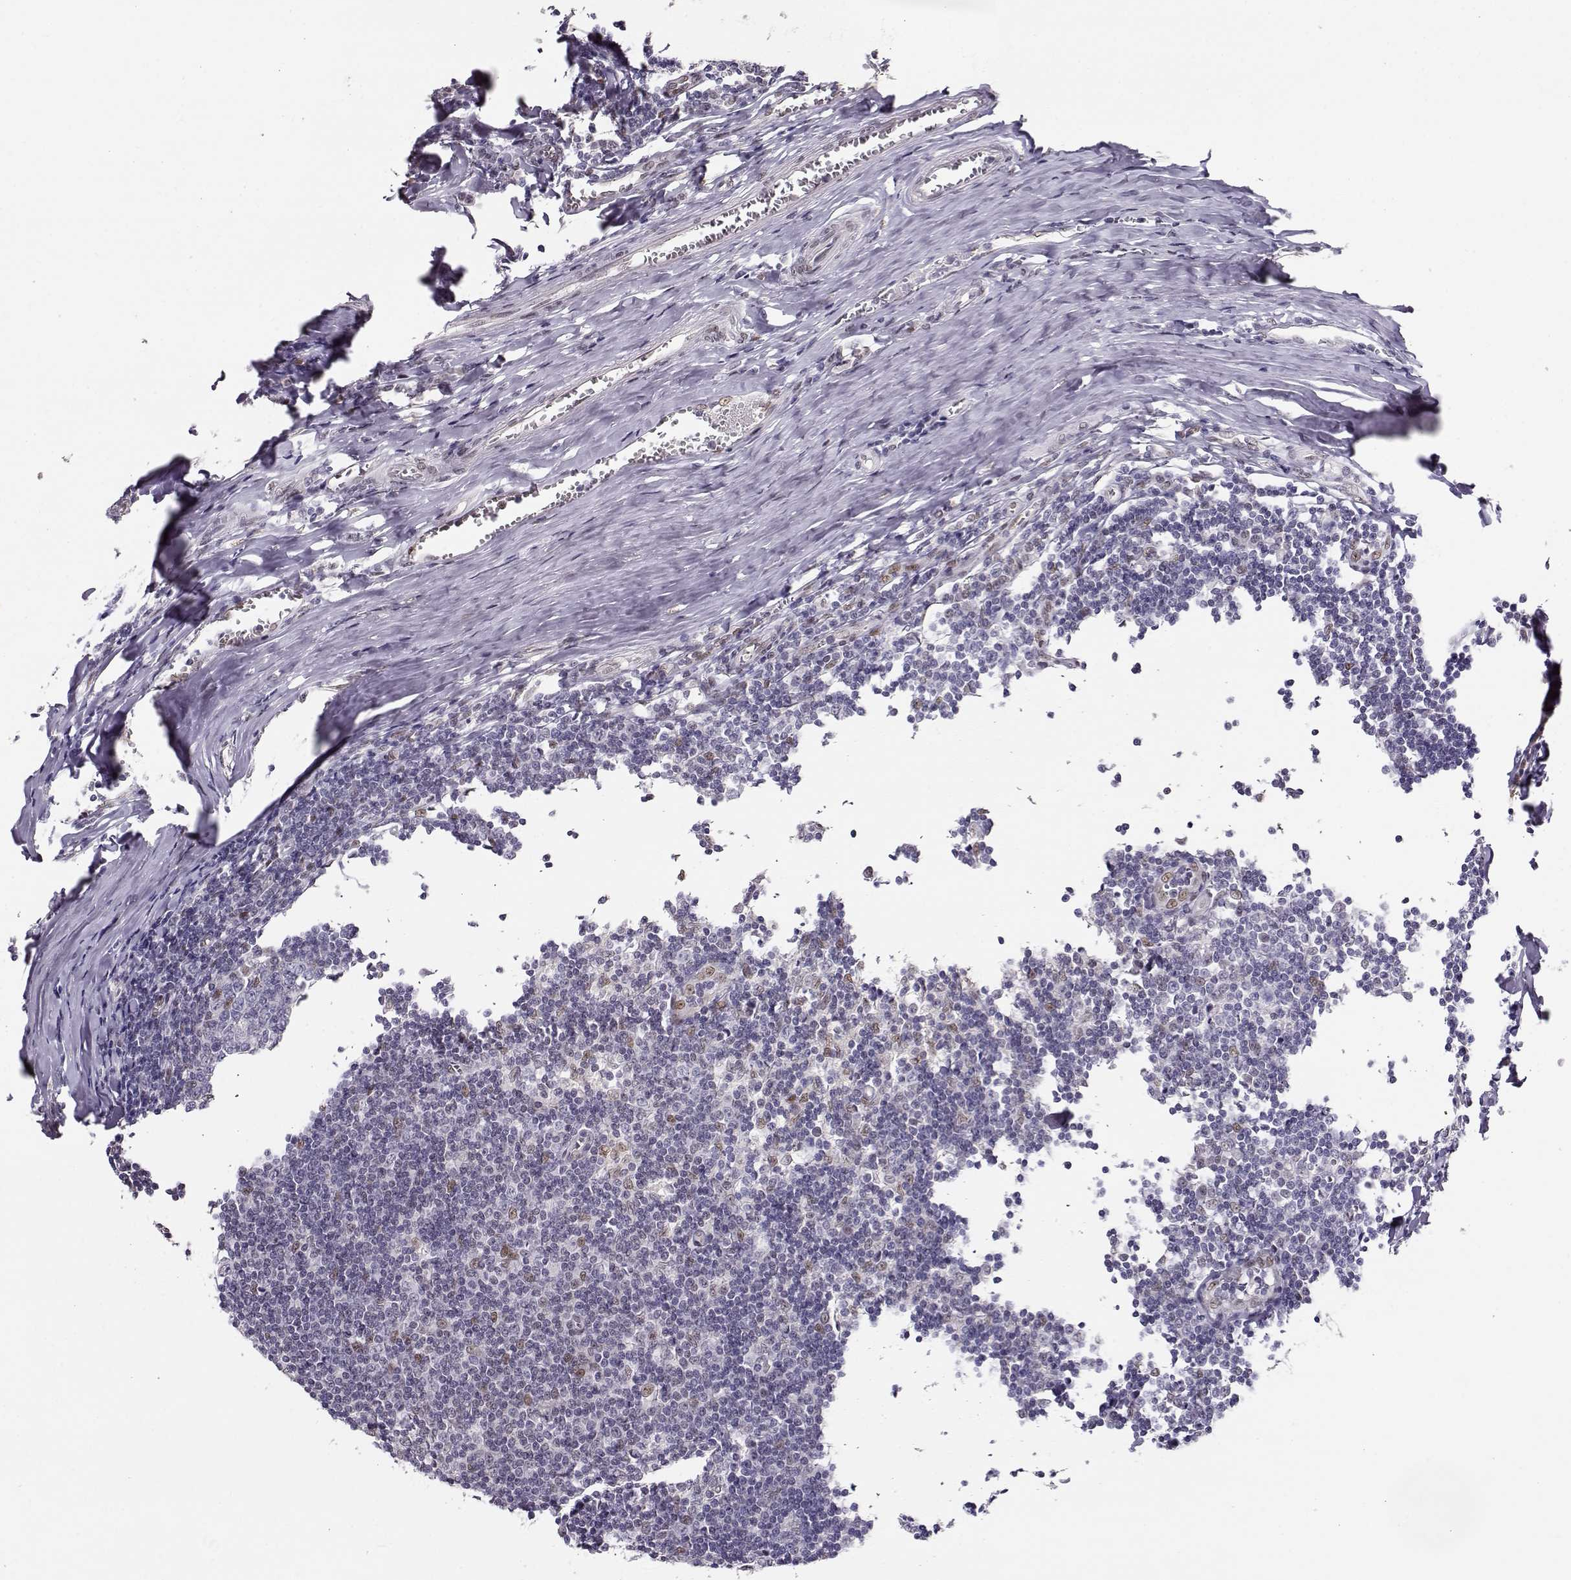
{"staining": {"intensity": "weak", "quantity": "<25%", "location": "nuclear"}, "tissue": "tonsil", "cell_type": "Non-germinal center cells", "image_type": "normal", "snomed": [{"axis": "morphology", "description": "Normal tissue, NOS"}, {"axis": "topography", "description": "Tonsil"}], "caption": "High power microscopy image of an IHC micrograph of unremarkable tonsil, revealing no significant expression in non-germinal center cells. (DAB (3,3'-diaminobenzidine) IHC, high magnification).", "gene": "POLI", "patient": {"sex": "female", "age": 12}}